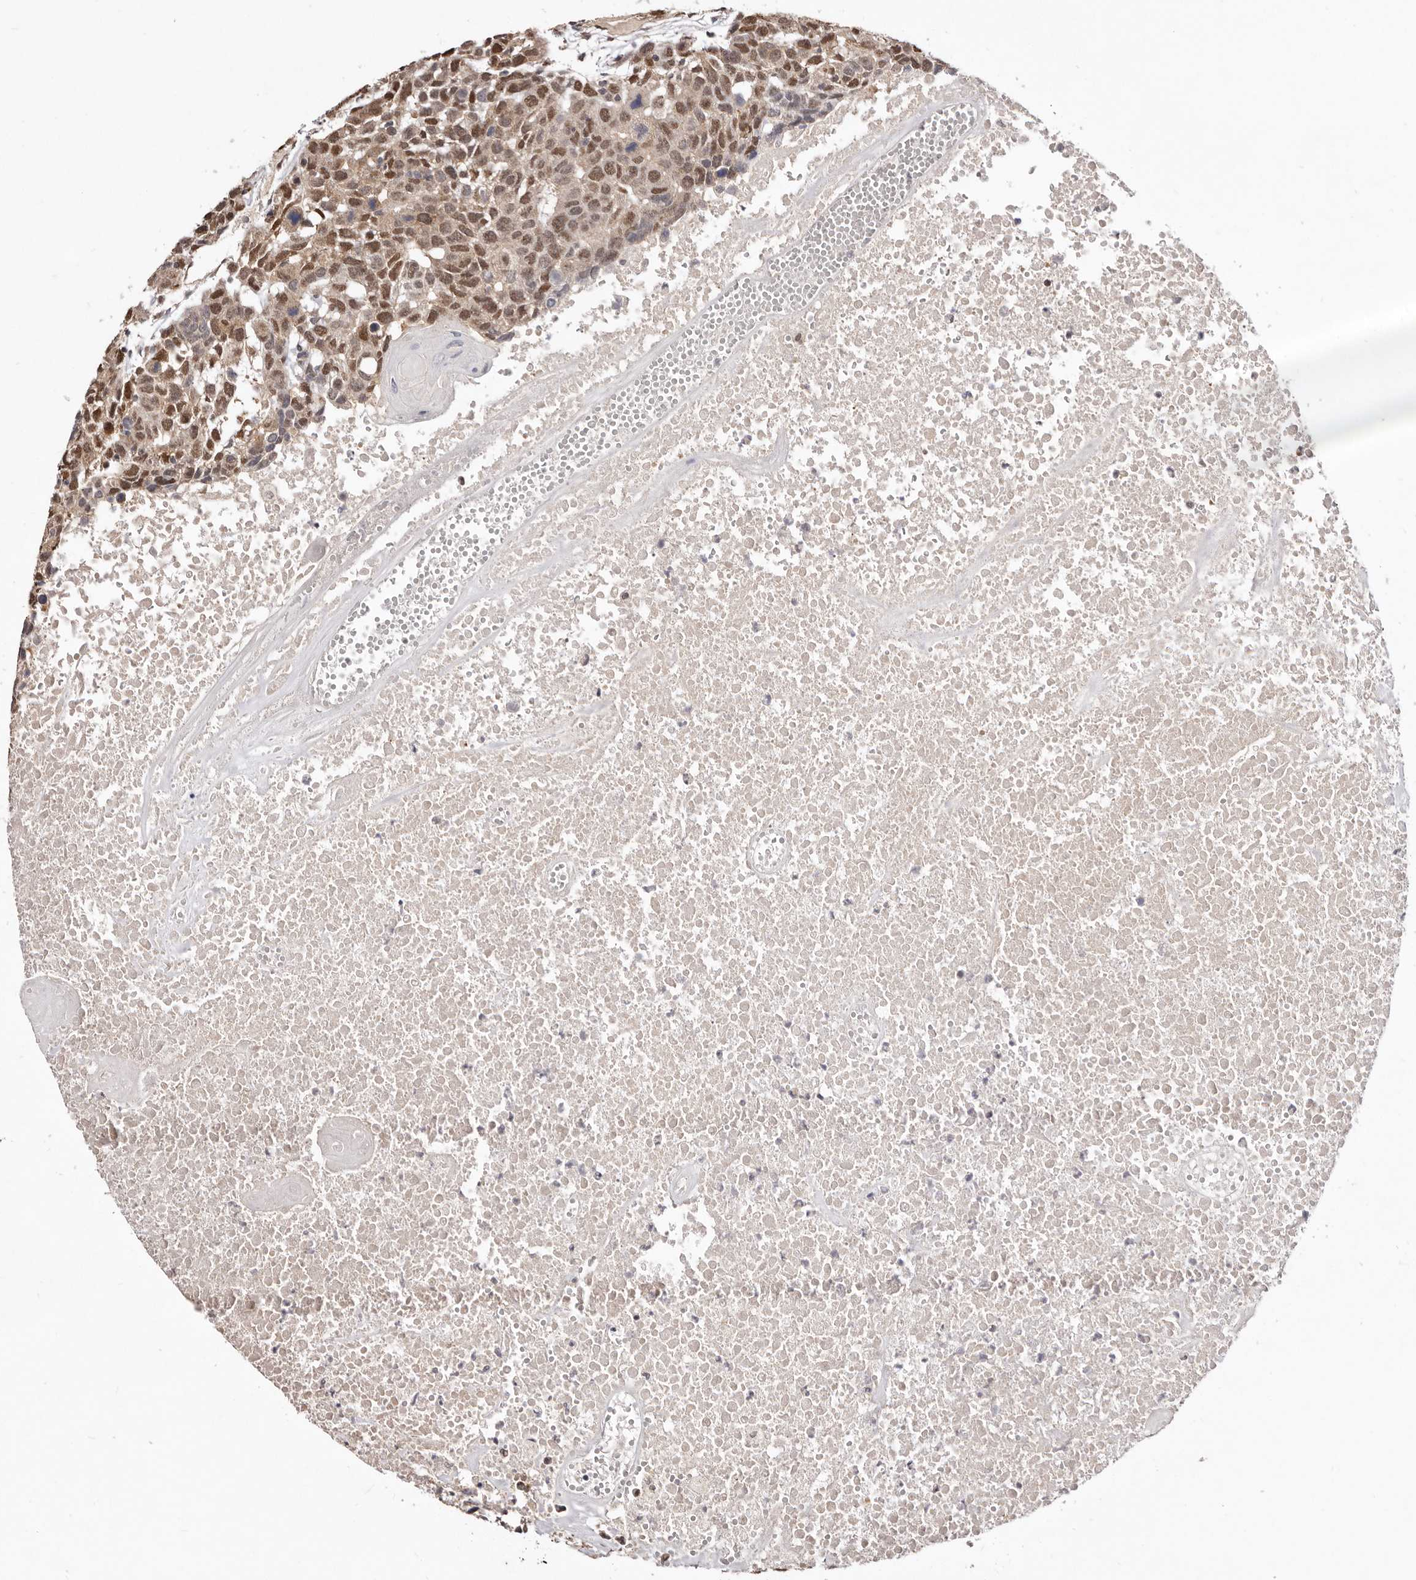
{"staining": {"intensity": "moderate", "quantity": ">75%", "location": "nuclear"}, "tissue": "head and neck cancer", "cell_type": "Tumor cells", "image_type": "cancer", "snomed": [{"axis": "morphology", "description": "Squamous cell carcinoma, NOS"}, {"axis": "topography", "description": "Head-Neck"}], "caption": "Immunohistochemistry photomicrograph of neoplastic tissue: human squamous cell carcinoma (head and neck) stained using immunohistochemistry (IHC) demonstrates medium levels of moderate protein expression localized specifically in the nuclear of tumor cells, appearing as a nuclear brown color.", "gene": "NOTCH1", "patient": {"sex": "male", "age": 66}}